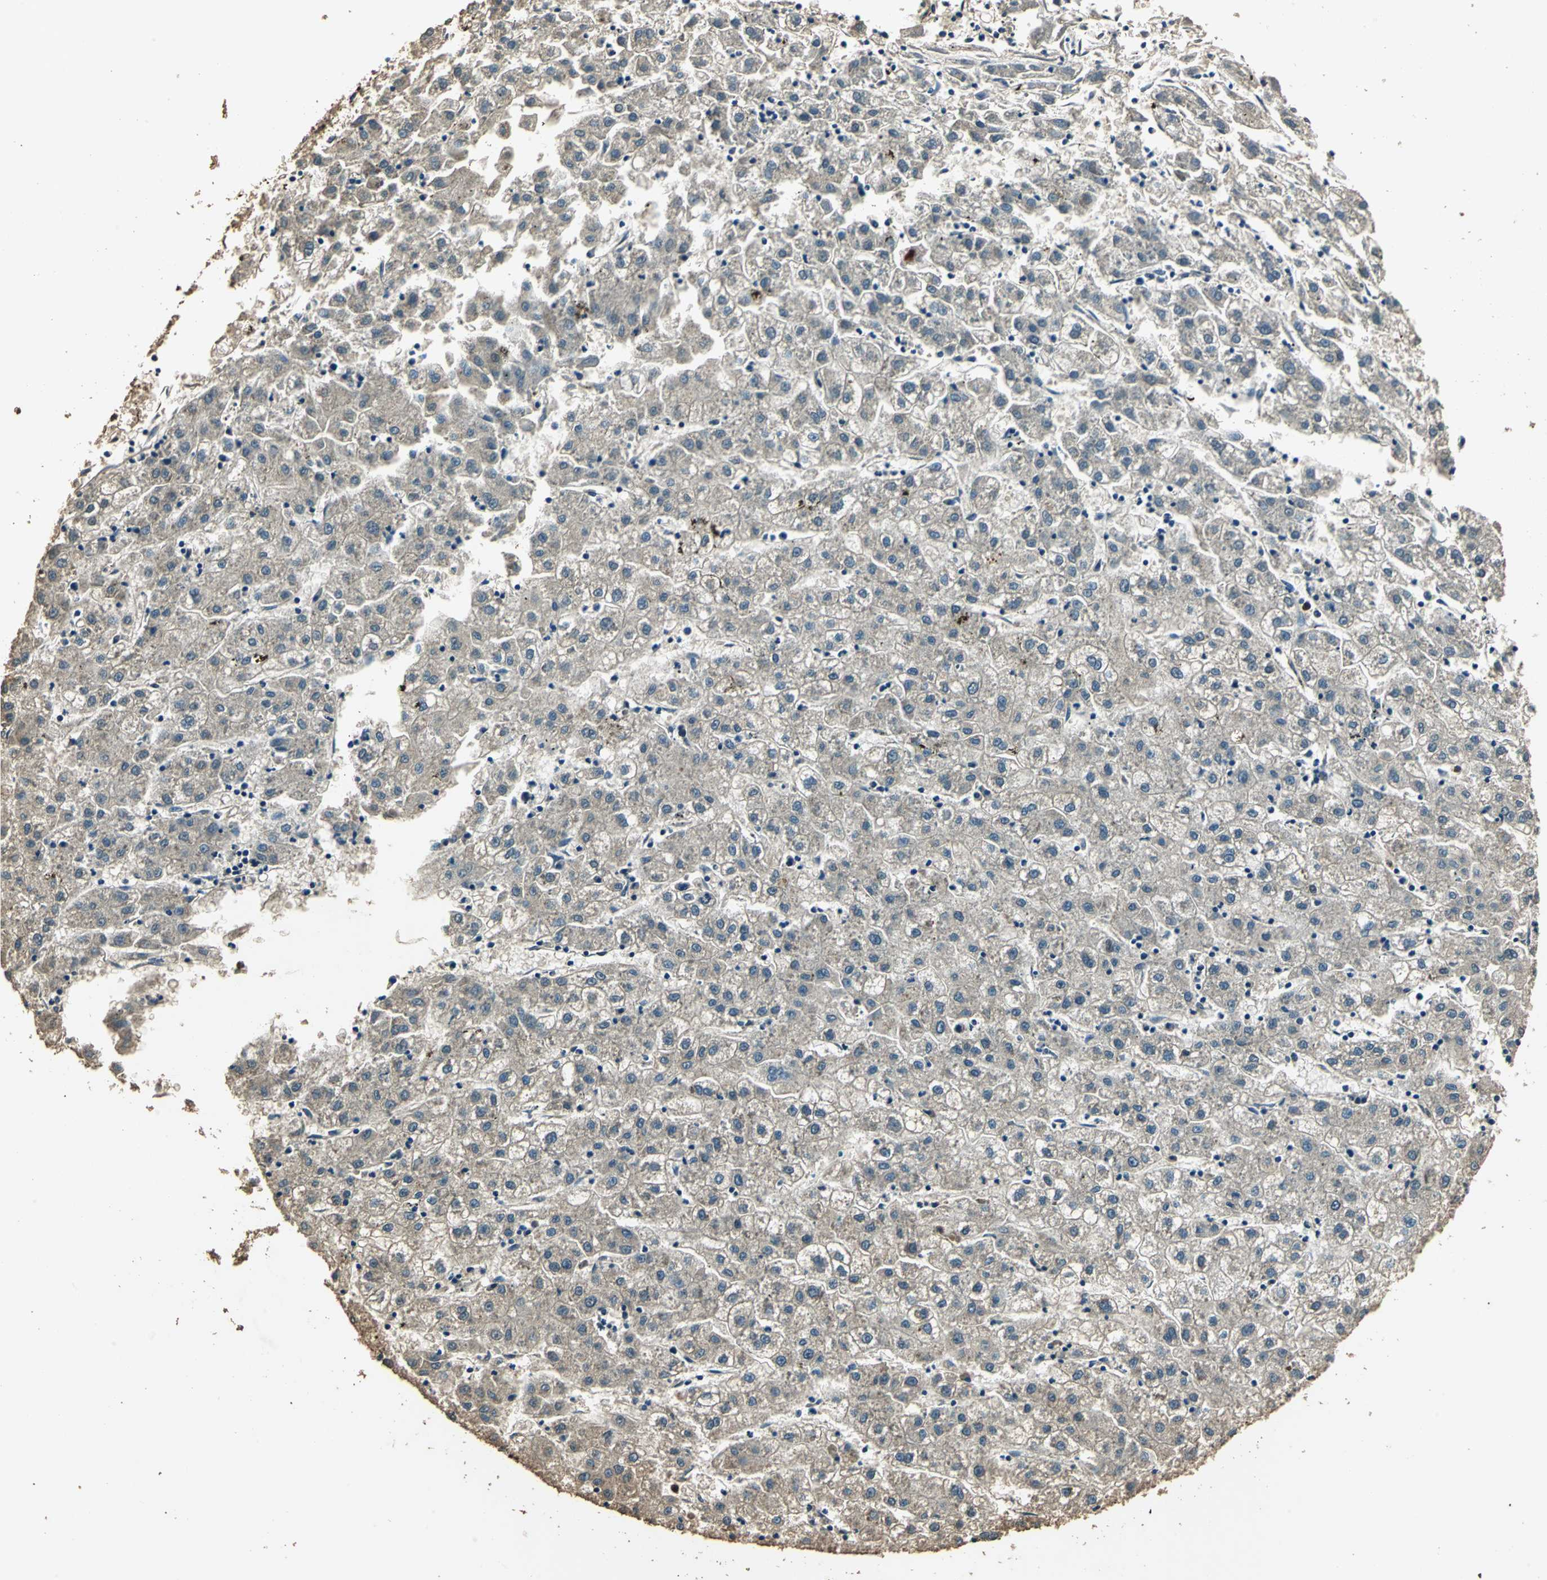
{"staining": {"intensity": "weak", "quantity": ">75%", "location": "cytoplasmic/membranous"}, "tissue": "liver cancer", "cell_type": "Tumor cells", "image_type": "cancer", "snomed": [{"axis": "morphology", "description": "Carcinoma, Hepatocellular, NOS"}, {"axis": "topography", "description": "Liver"}], "caption": "About >75% of tumor cells in human hepatocellular carcinoma (liver) show weak cytoplasmic/membranous protein expression as visualized by brown immunohistochemical staining.", "gene": "TMPRSS4", "patient": {"sex": "male", "age": 72}}